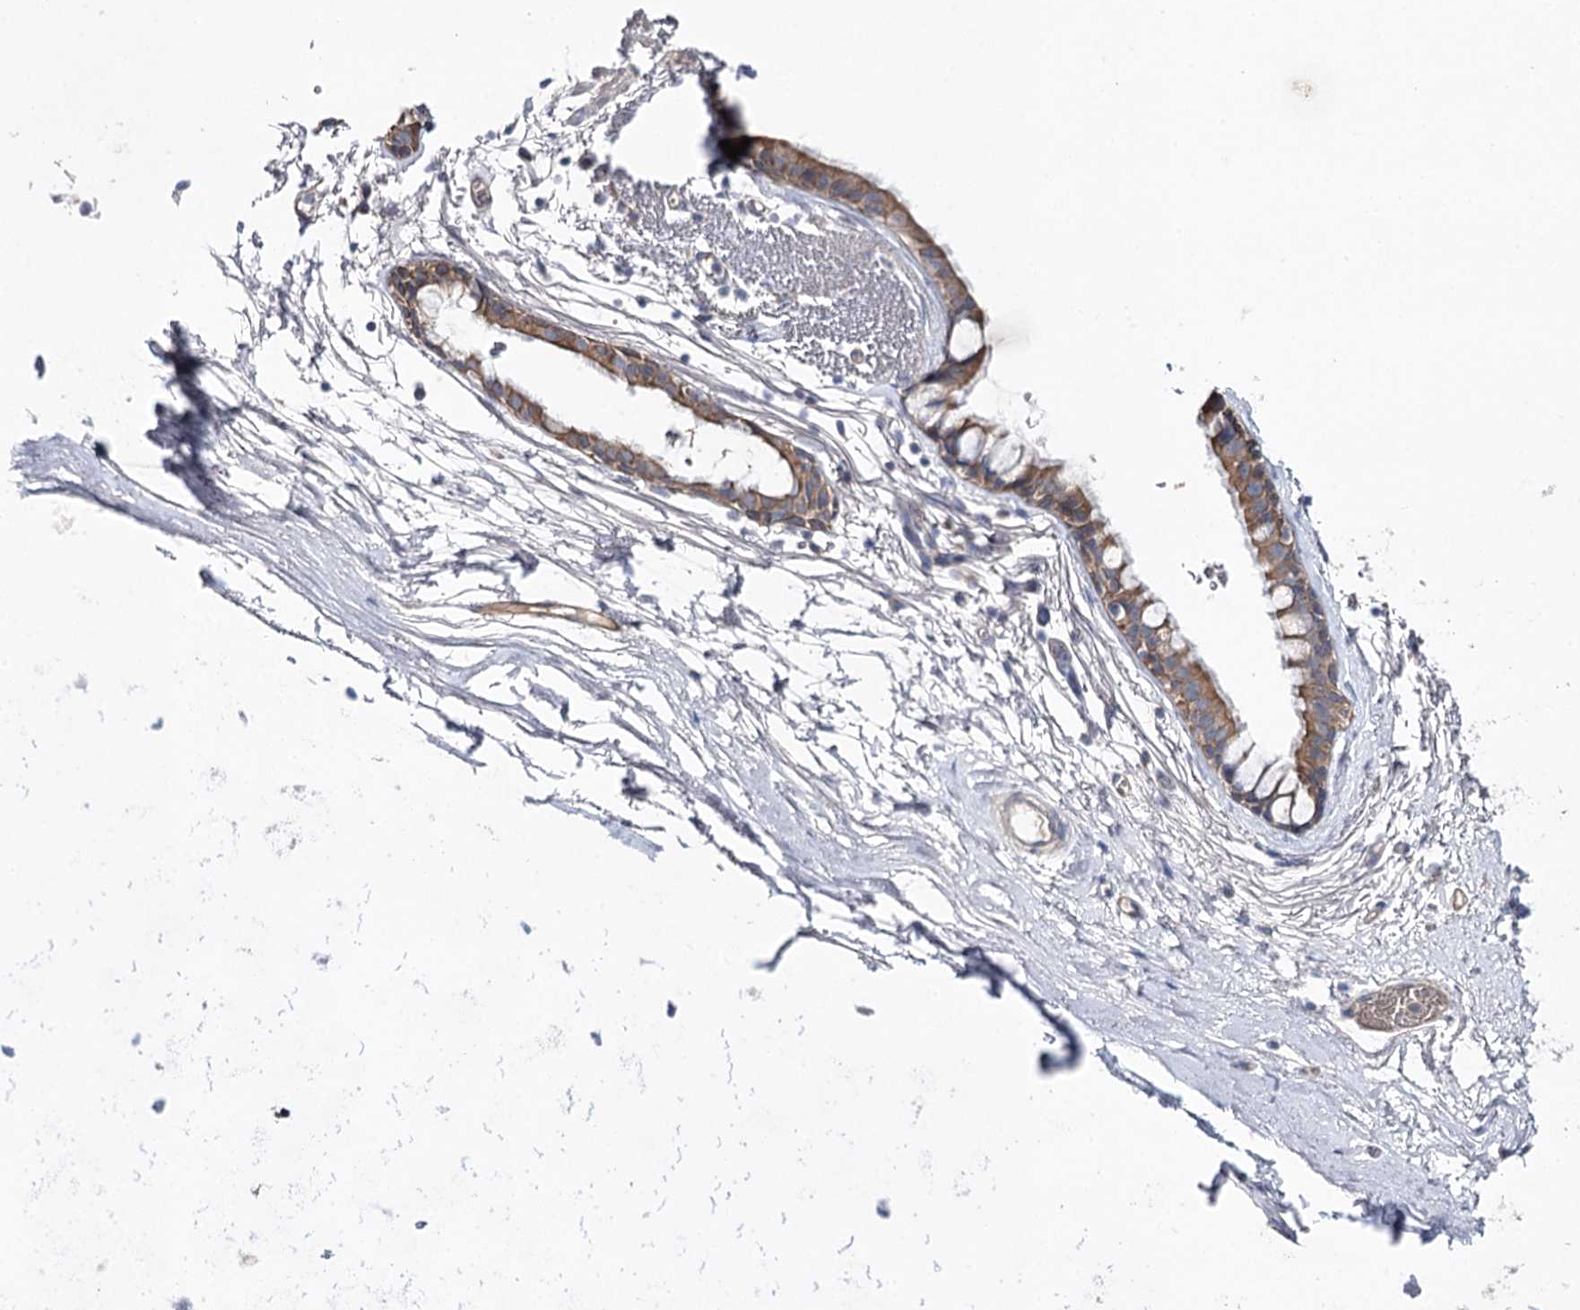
{"staining": {"intensity": "negative", "quantity": "none", "location": "none"}, "tissue": "adipose tissue", "cell_type": "Adipocytes", "image_type": "normal", "snomed": [{"axis": "morphology", "description": "Normal tissue, NOS"}, {"axis": "topography", "description": "Lymph node"}, {"axis": "topography", "description": "Bronchus"}], "caption": "Immunohistochemistry (IHC) of normal human adipose tissue shows no positivity in adipocytes. (Brightfield microscopy of DAB (3,3'-diaminobenzidine) immunohistochemistry at high magnification).", "gene": "LRRC14B", "patient": {"sex": "male", "age": 63}}